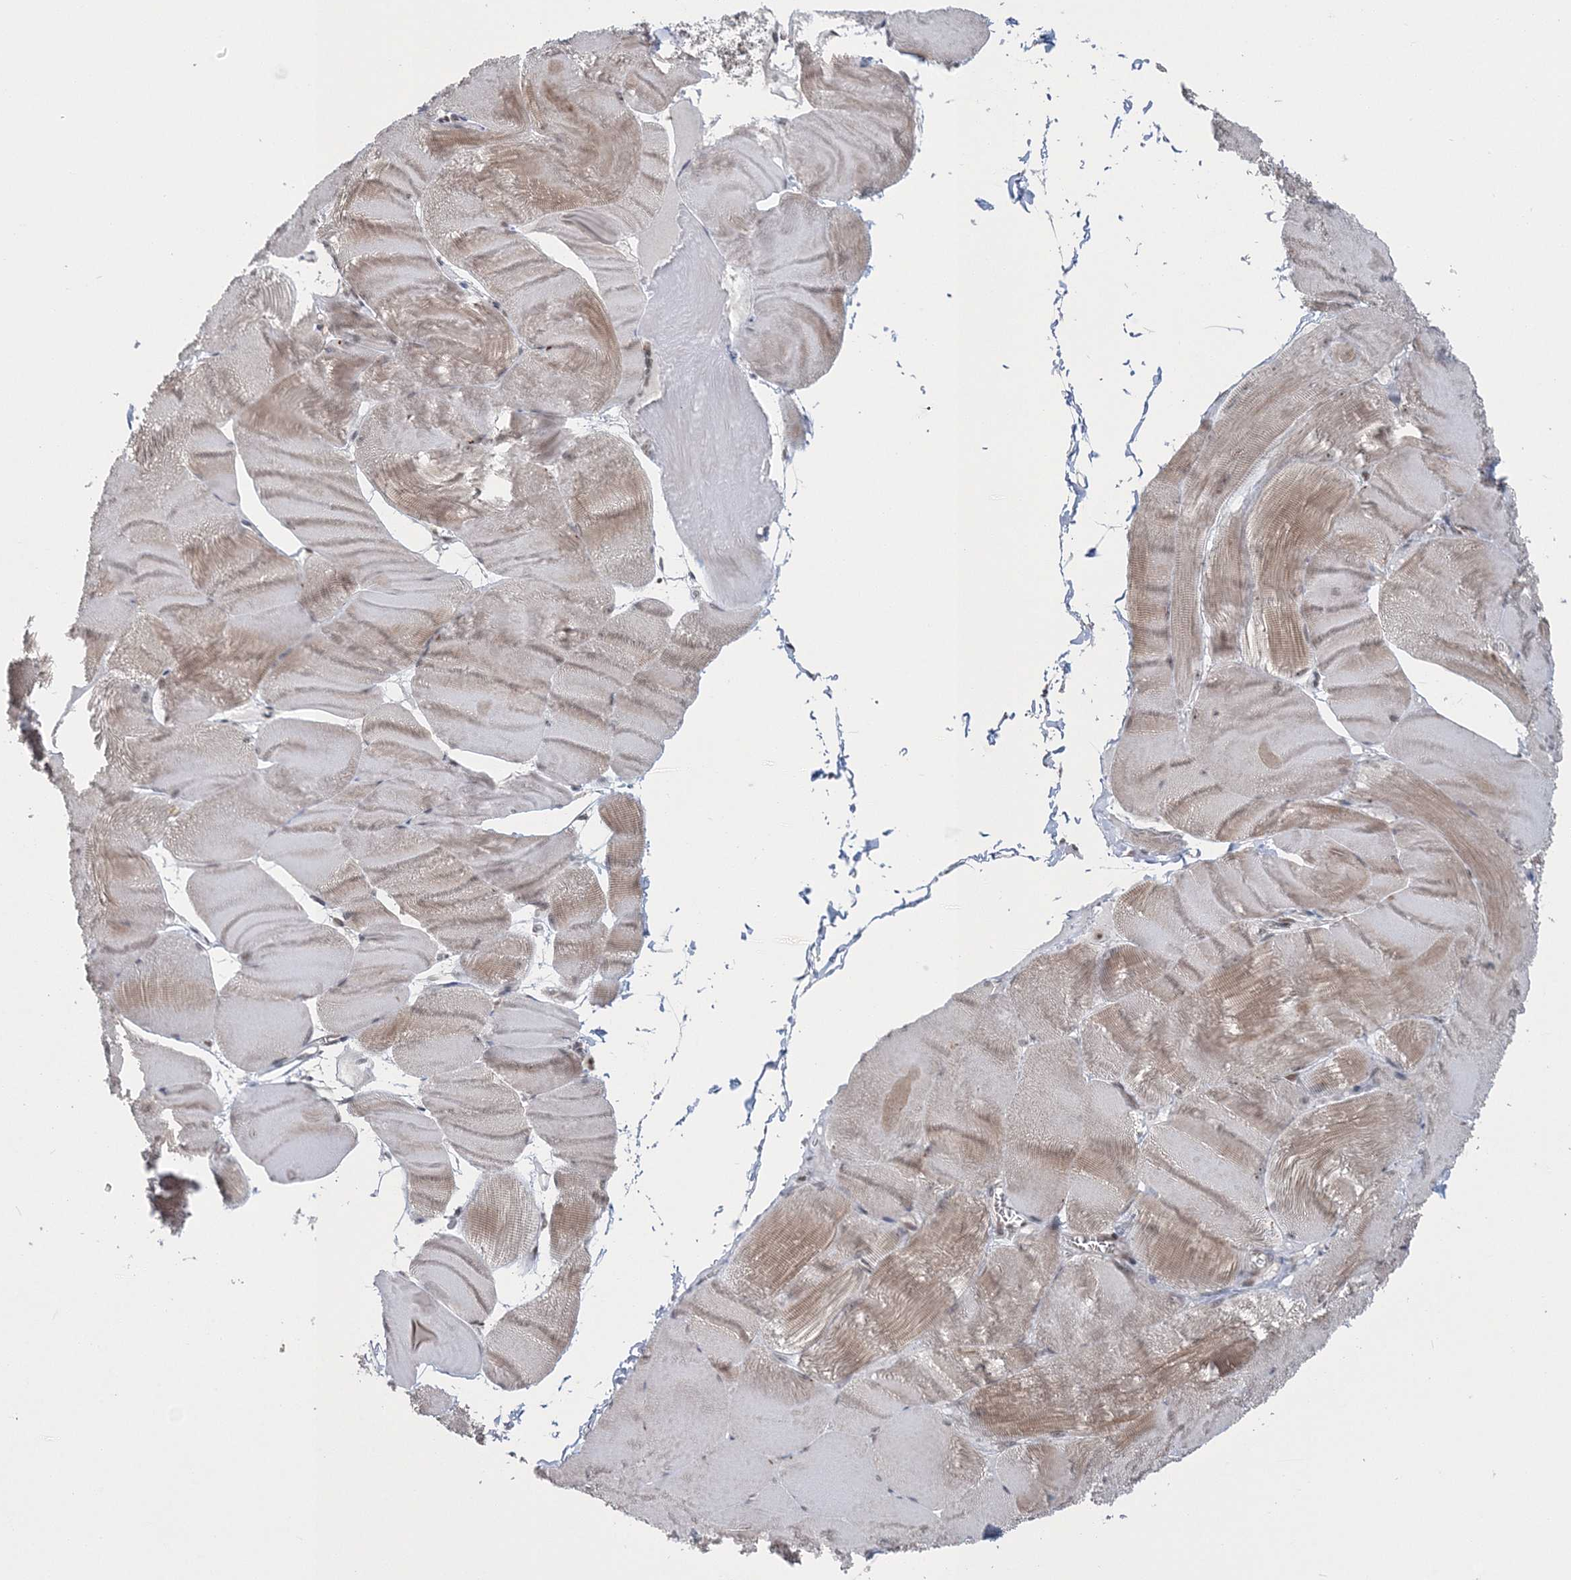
{"staining": {"intensity": "moderate", "quantity": "25%-75%", "location": "cytoplasmic/membranous,nuclear"}, "tissue": "skeletal muscle", "cell_type": "Myocytes", "image_type": "normal", "snomed": [{"axis": "morphology", "description": "Normal tissue, NOS"}, {"axis": "morphology", "description": "Basal cell carcinoma"}, {"axis": "topography", "description": "Skeletal muscle"}], "caption": "DAB (3,3'-diaminobenzidine) immunohistochemical staining of unremarkable human skeletal muscle demonstrates moderate cytoplasmic/membranous,nuclear protein expression in about 25%-75% of myocytes.", "gene": "PDS5A", "patient": {"sex": "female", "age": 64}}